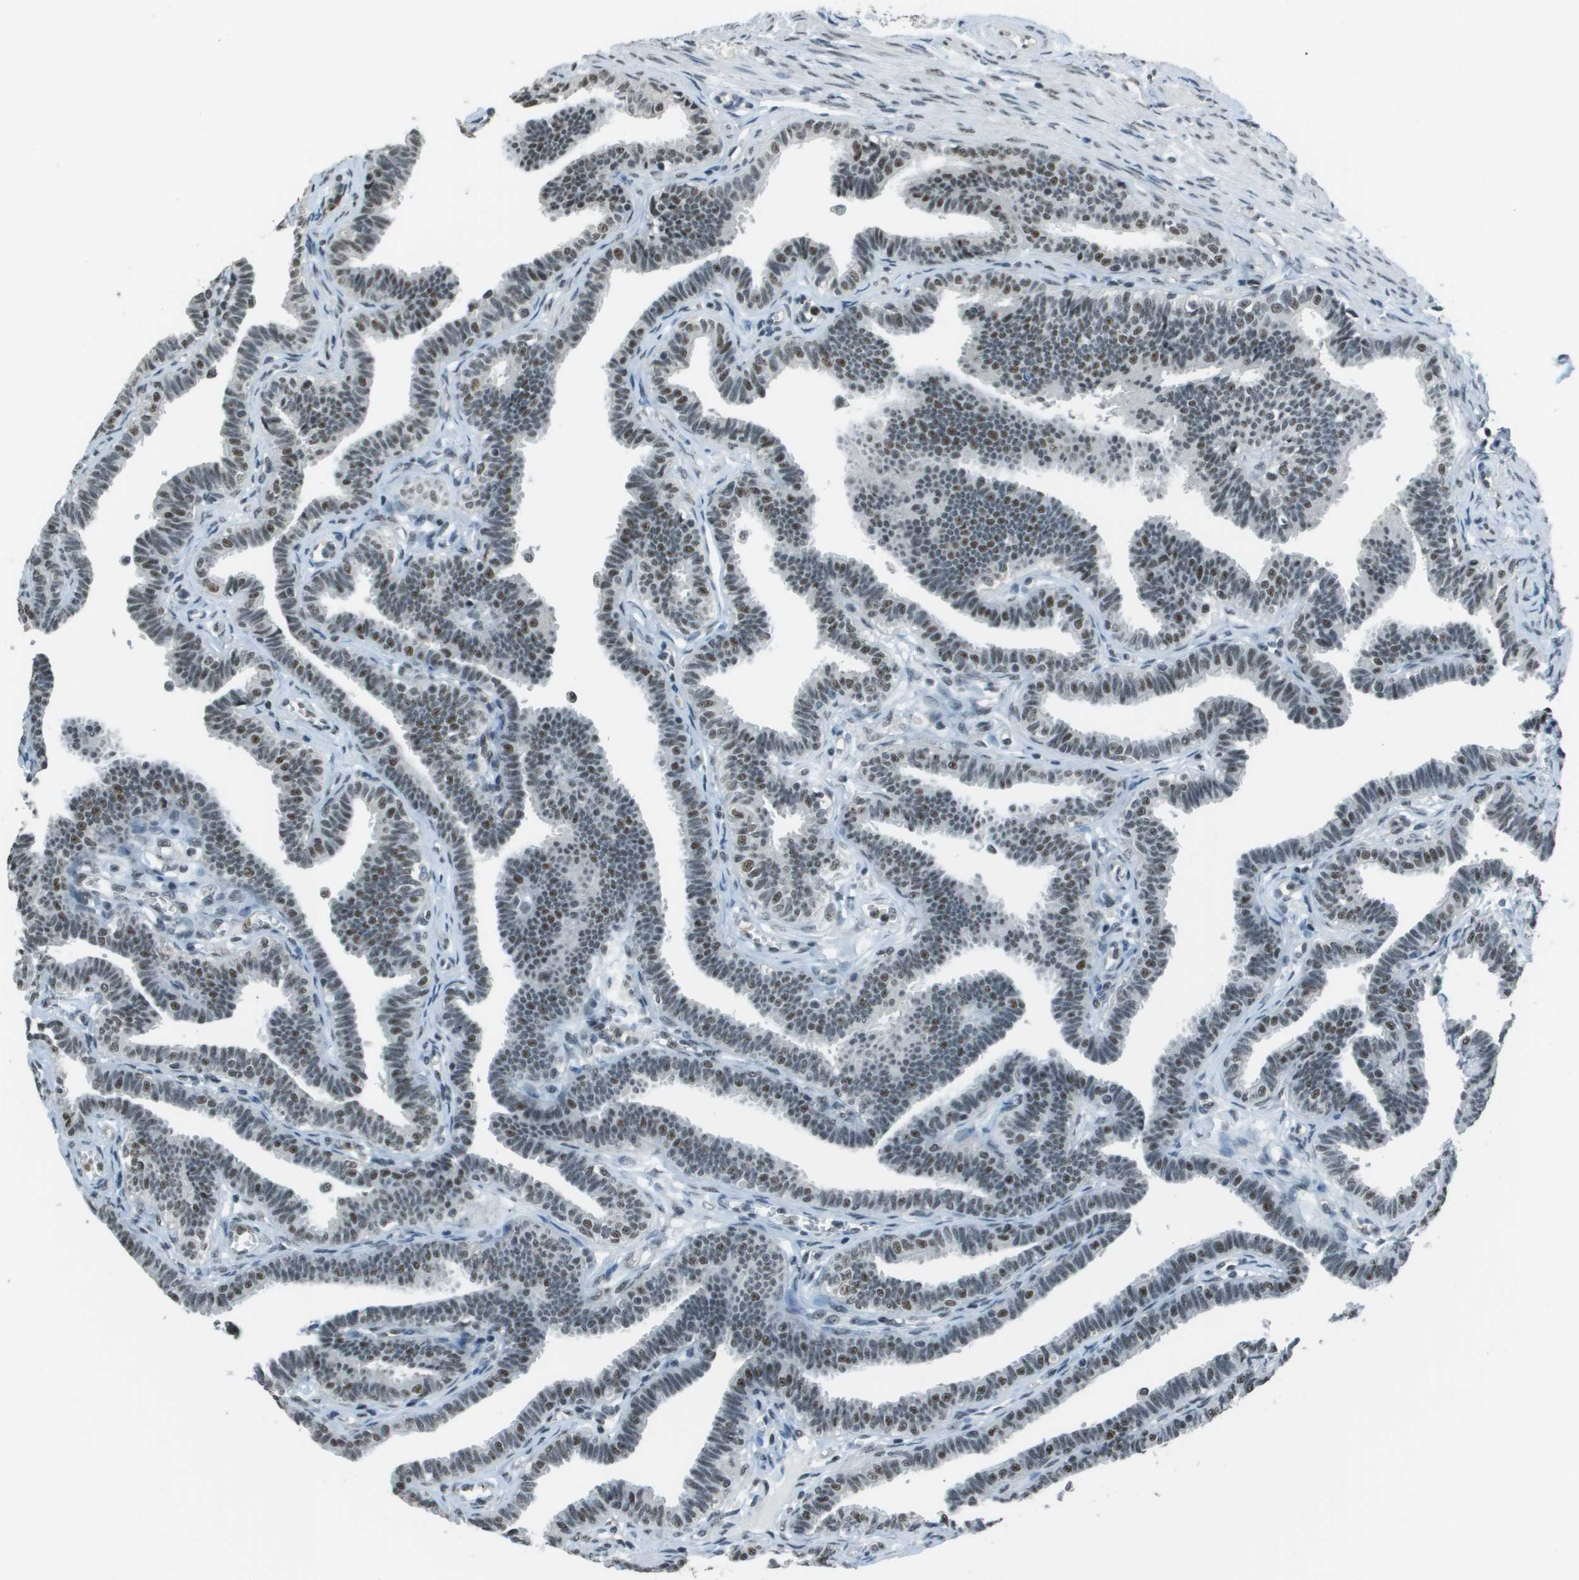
{"staining": {"intensity": "weak", "quantity": "25%-75%", "location": "nuclear"}, "tissue": "fallopian tube", "cell_type": "Glandular cells", "image_type": "normal", "snomed": [{"axis": "morphology", "description": "Normal tissue, NOS"}, {"axis": "topography", "description": "Fallopian tube"}, {"axis": "topography", "description": "Ovary"}], "caption": "Benign fallopian tube reveals weak nuclear positivity in approximately 25%-75% of glandular cells The staining is performed using DAB (3,3'-diaminobenzidine) brown chromogen to label protein expression. The nuclei are counter-stained blue using hematoxylin..", "gene": "DEPDC1", "patient": {"sex": "female", "age": 23}}